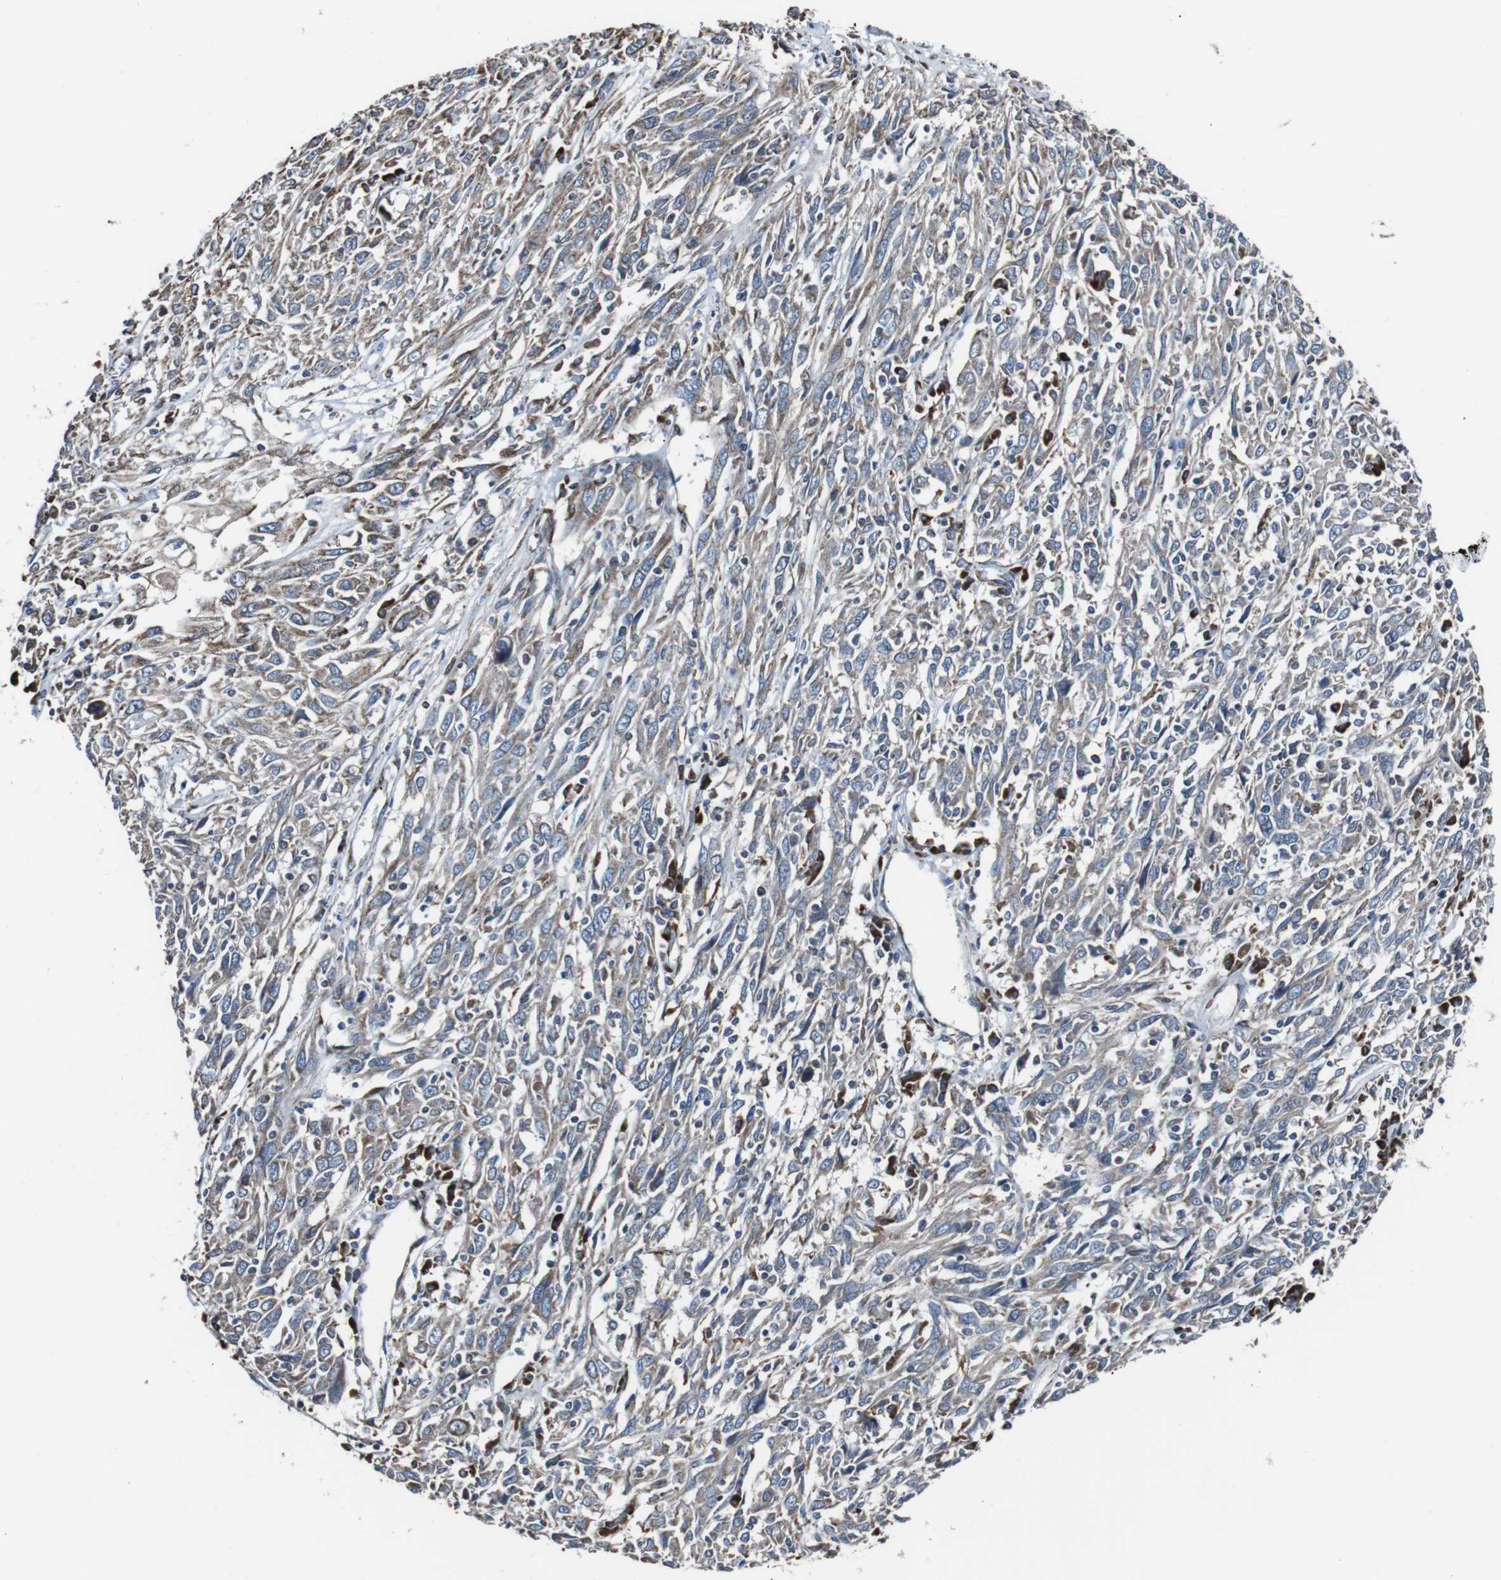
{"staining": {"intensity": "weak", "quantity": "25%-75%", "location": "cytoplasmic/membranous"}, "tissue": "cervical cancer", "cell_type": "Tumor cells", "image_type": "cancer", "snomed": [{"axis": "morphology", "description": "Squamous cell carcinoma, NOS"}, {"axis": "topography", "description": "Cervix"}], "caption": "Tumor cells exhibit low levels of weak cytoplasmic/membranous expression in about 25%-75% of cells in human cervical cancer. The protein of interest is stained brown, and the nuclei are stained in blue (DAB IHC with brightfield microscopy, high magnification).", "gene": "CISD2", "patient": {"sex": "female", "age": 46}}